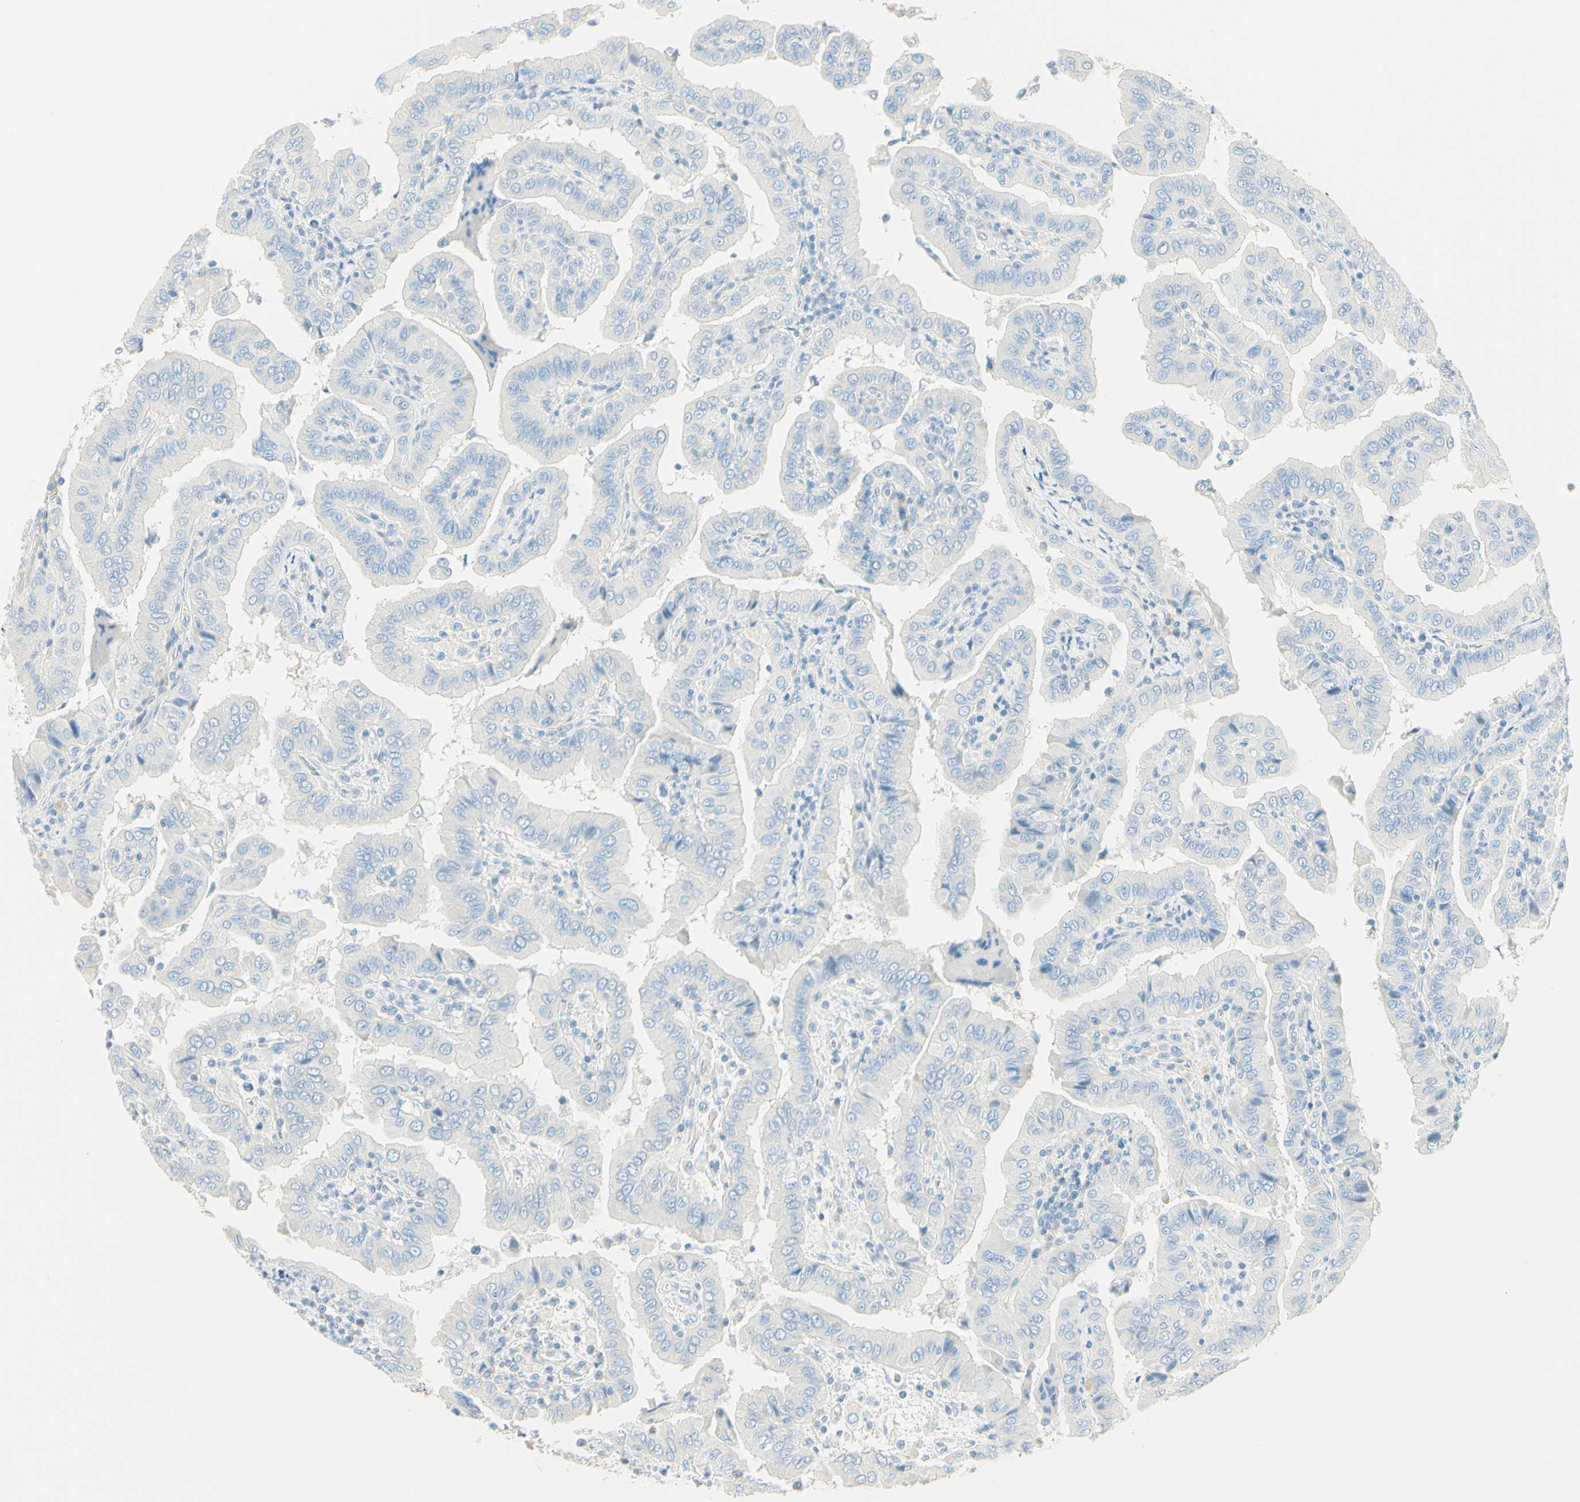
{"staining": {"intensity": "negative", "quantity": "none", "location": "none"}, "tissue": "thyroid cancer", "cell_type": "Tumor cells", "image_type": "cancer", "snomed": [{"axis": "morphology", "description": "Papillary adenocarcinoma, NOS"}, {"axis": "topography", "description": "Thyroid gland"}], "caption": "Tumor cells are negative for brown protein staining in thyroid cancer (papillary adenocarcinoma).", "gene": "NCBP2L", "patient": {"sex": "male", "age": 33}}